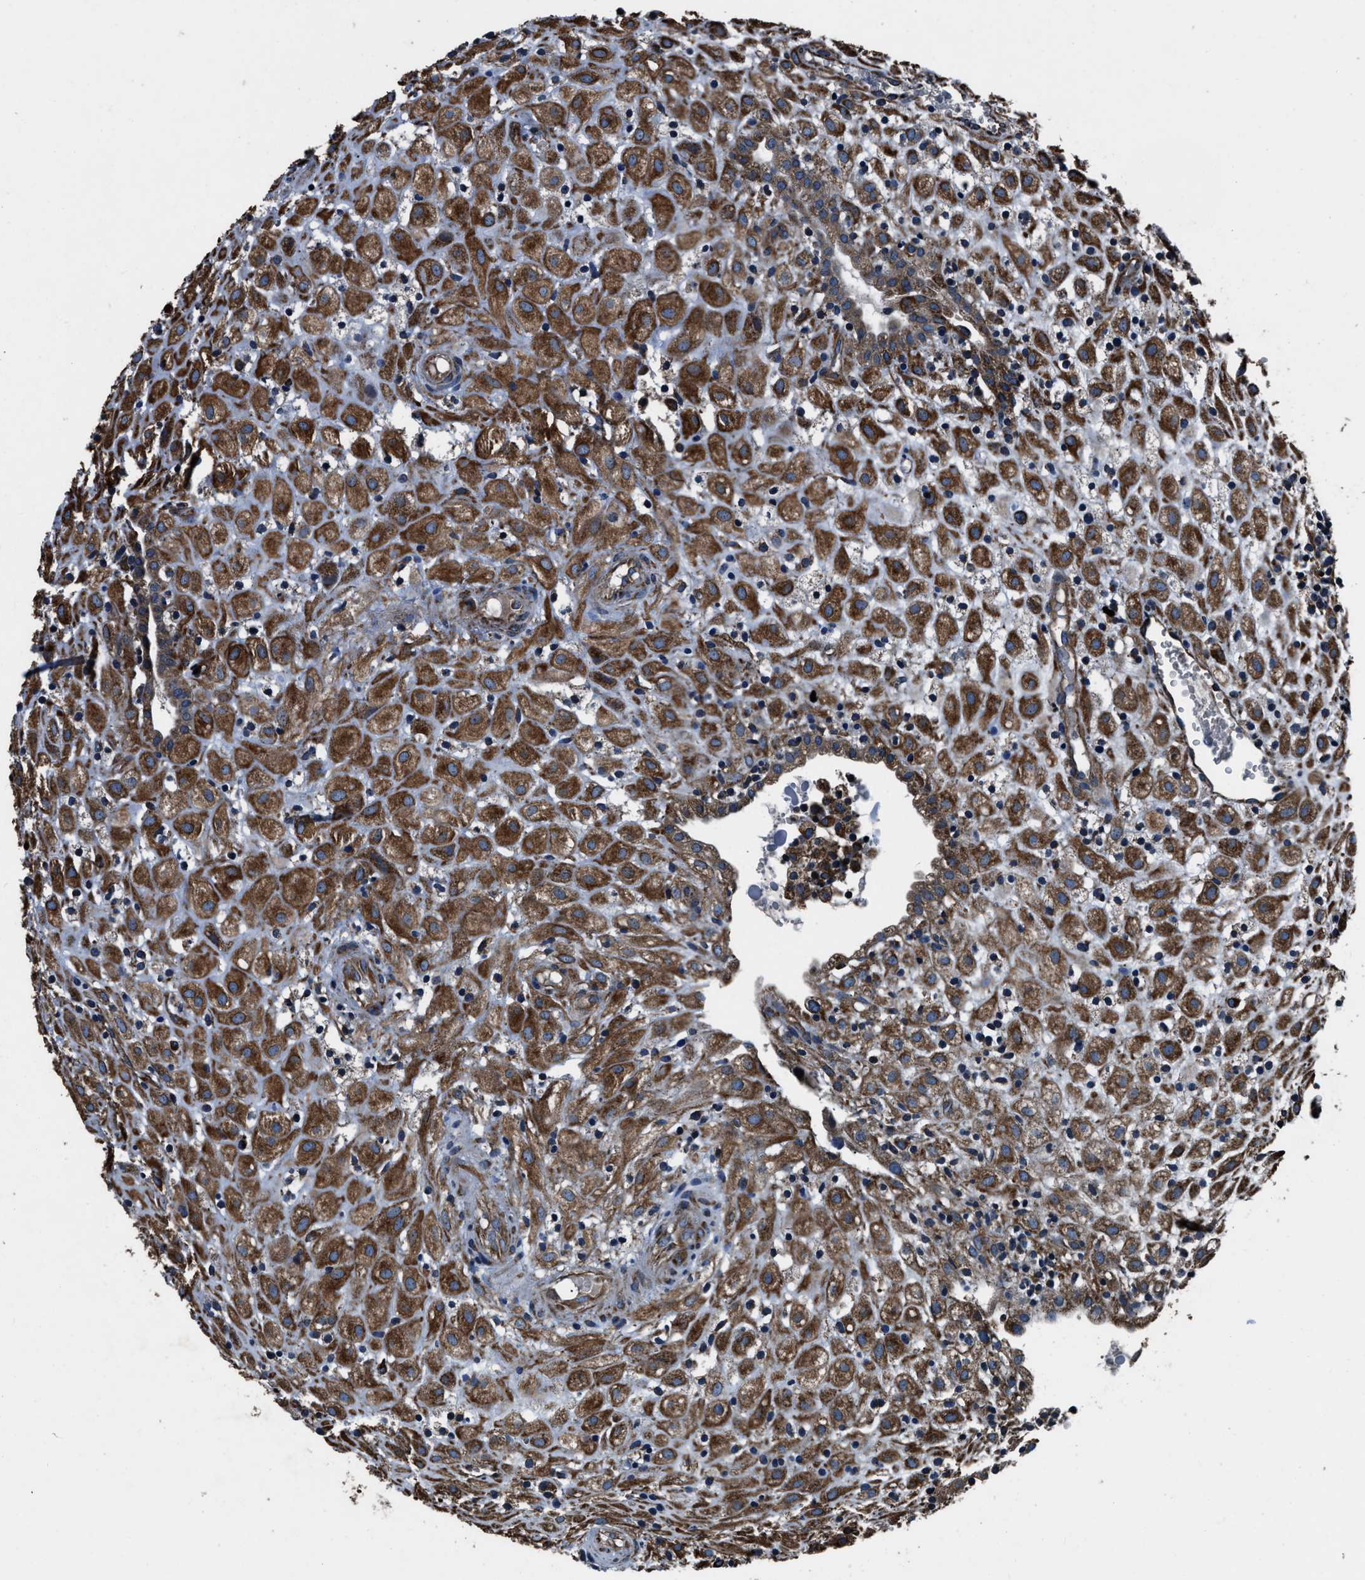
{"staining": {"intensity": "strong", "quantity": ">75%", "location": "cytoplasmic/membranous"}, "tissue": "placenta", "cell_type": "Decidual cells", "image_type": "normal", "snomed": [{"axis": "morphology", "description": "Normal tissue, NOS"}, {"axis": "topography", "description": "Placenta"}], "caption": "Protein expression analysis of benign human placenta reveals strong cytoplasmic/membranous staining in approximately >75% of decidual cells. (IHC, brightfield microscopy, high magnification).", "gene": "OGDH", "patient": {"sex": "female", "age": 18}}